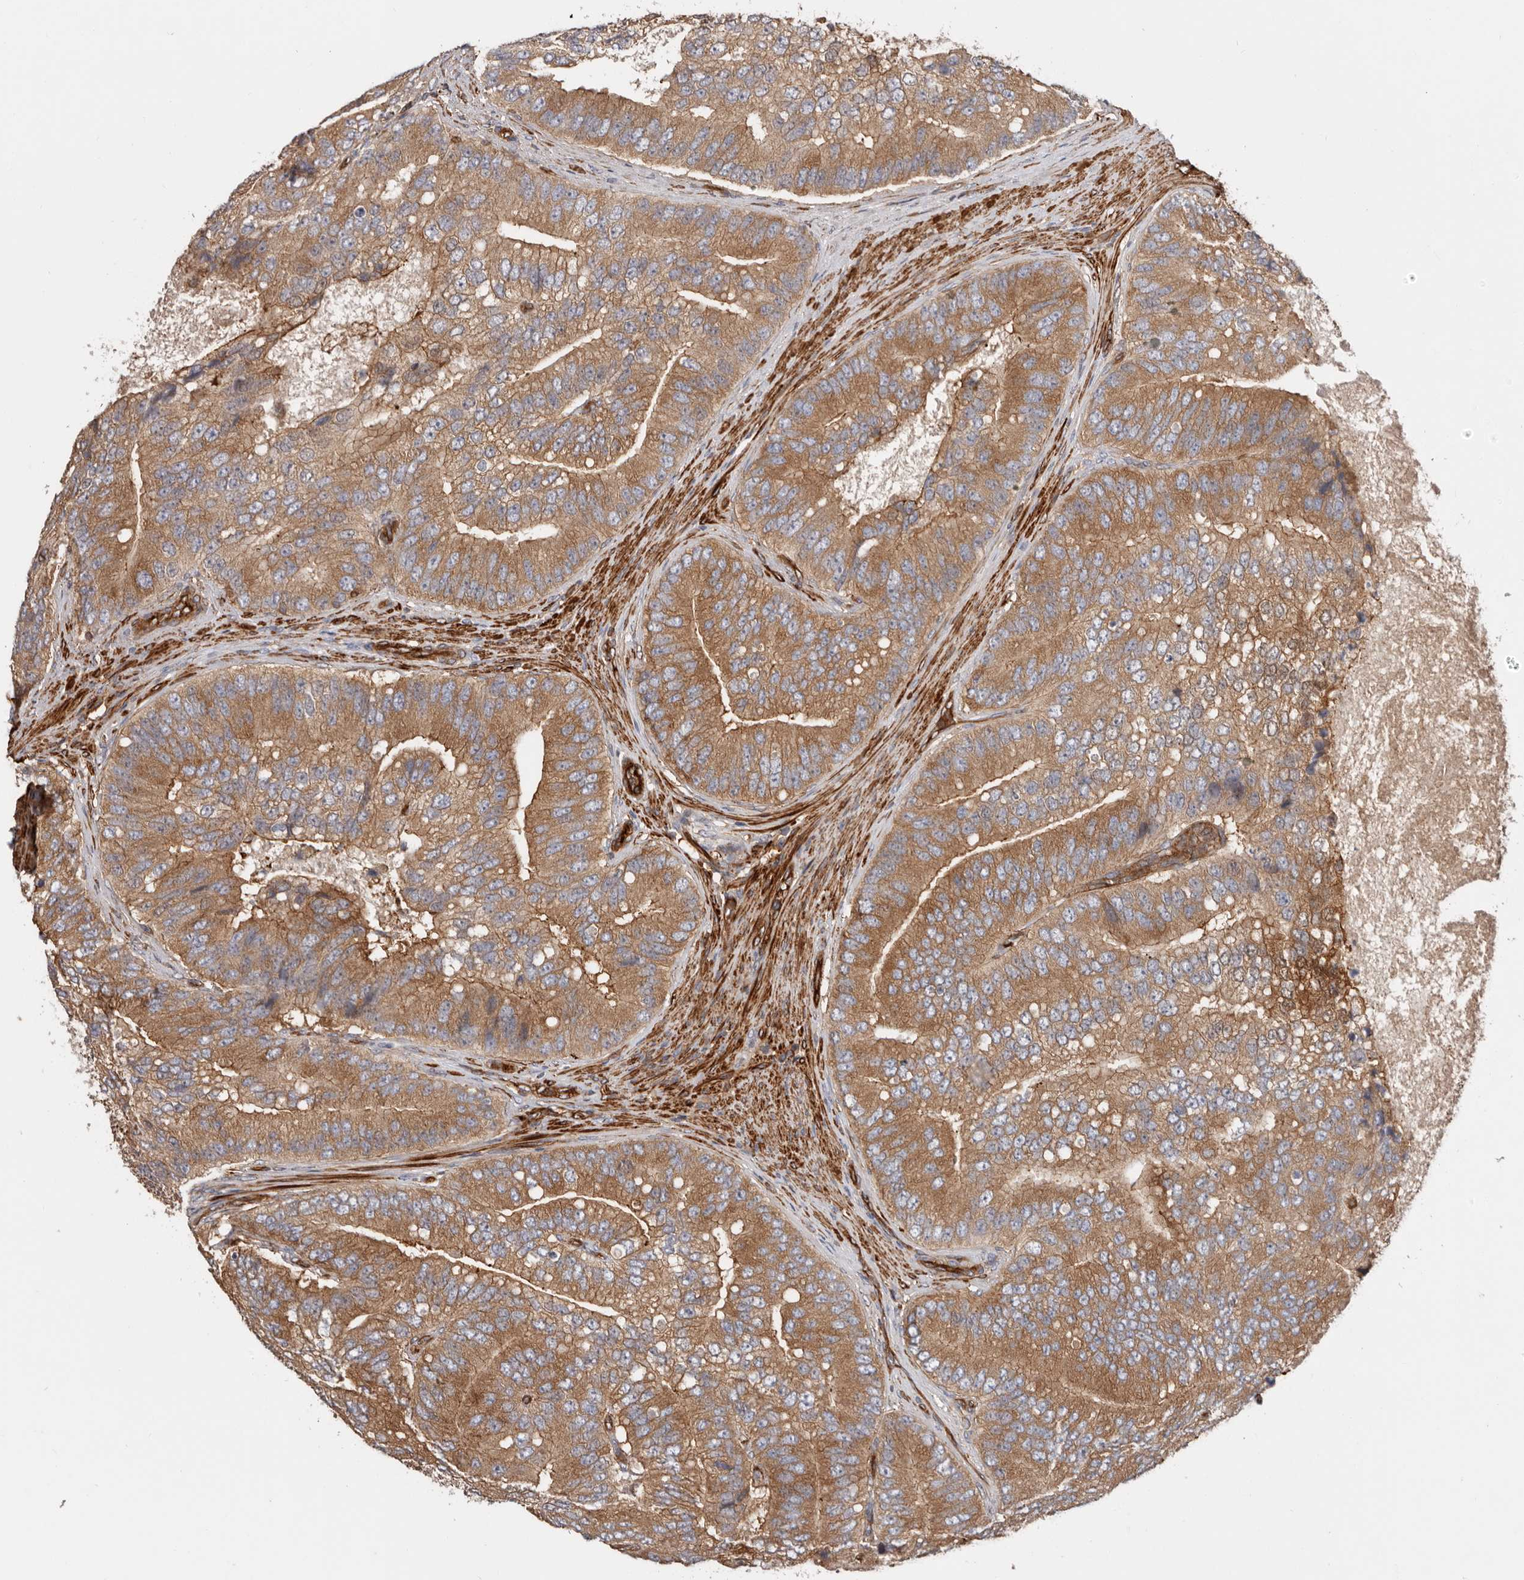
{"staining": {"intensity": "moderate", "quantity": ">75%", "location": "cytoplasmic/membranous"}, "tissue": "prostate cancer", "cell_type": "Tumor cells", "image_type": "cancer", "snomed": [{"axis": "morphology", "description": "Adenocarcinoma, High grade"}, {"axis": "topography", "description": "Prostate"}], "caption": "There is medium levels of moderate cytoplasmic/membranous positivity in tumor cells of high-grade adenocarcinoma (prostate), as demonstrated by immunohistochemical staining (brown color).", "gene": "TMC7", "patient": {"sex": "male", "age": 70}}